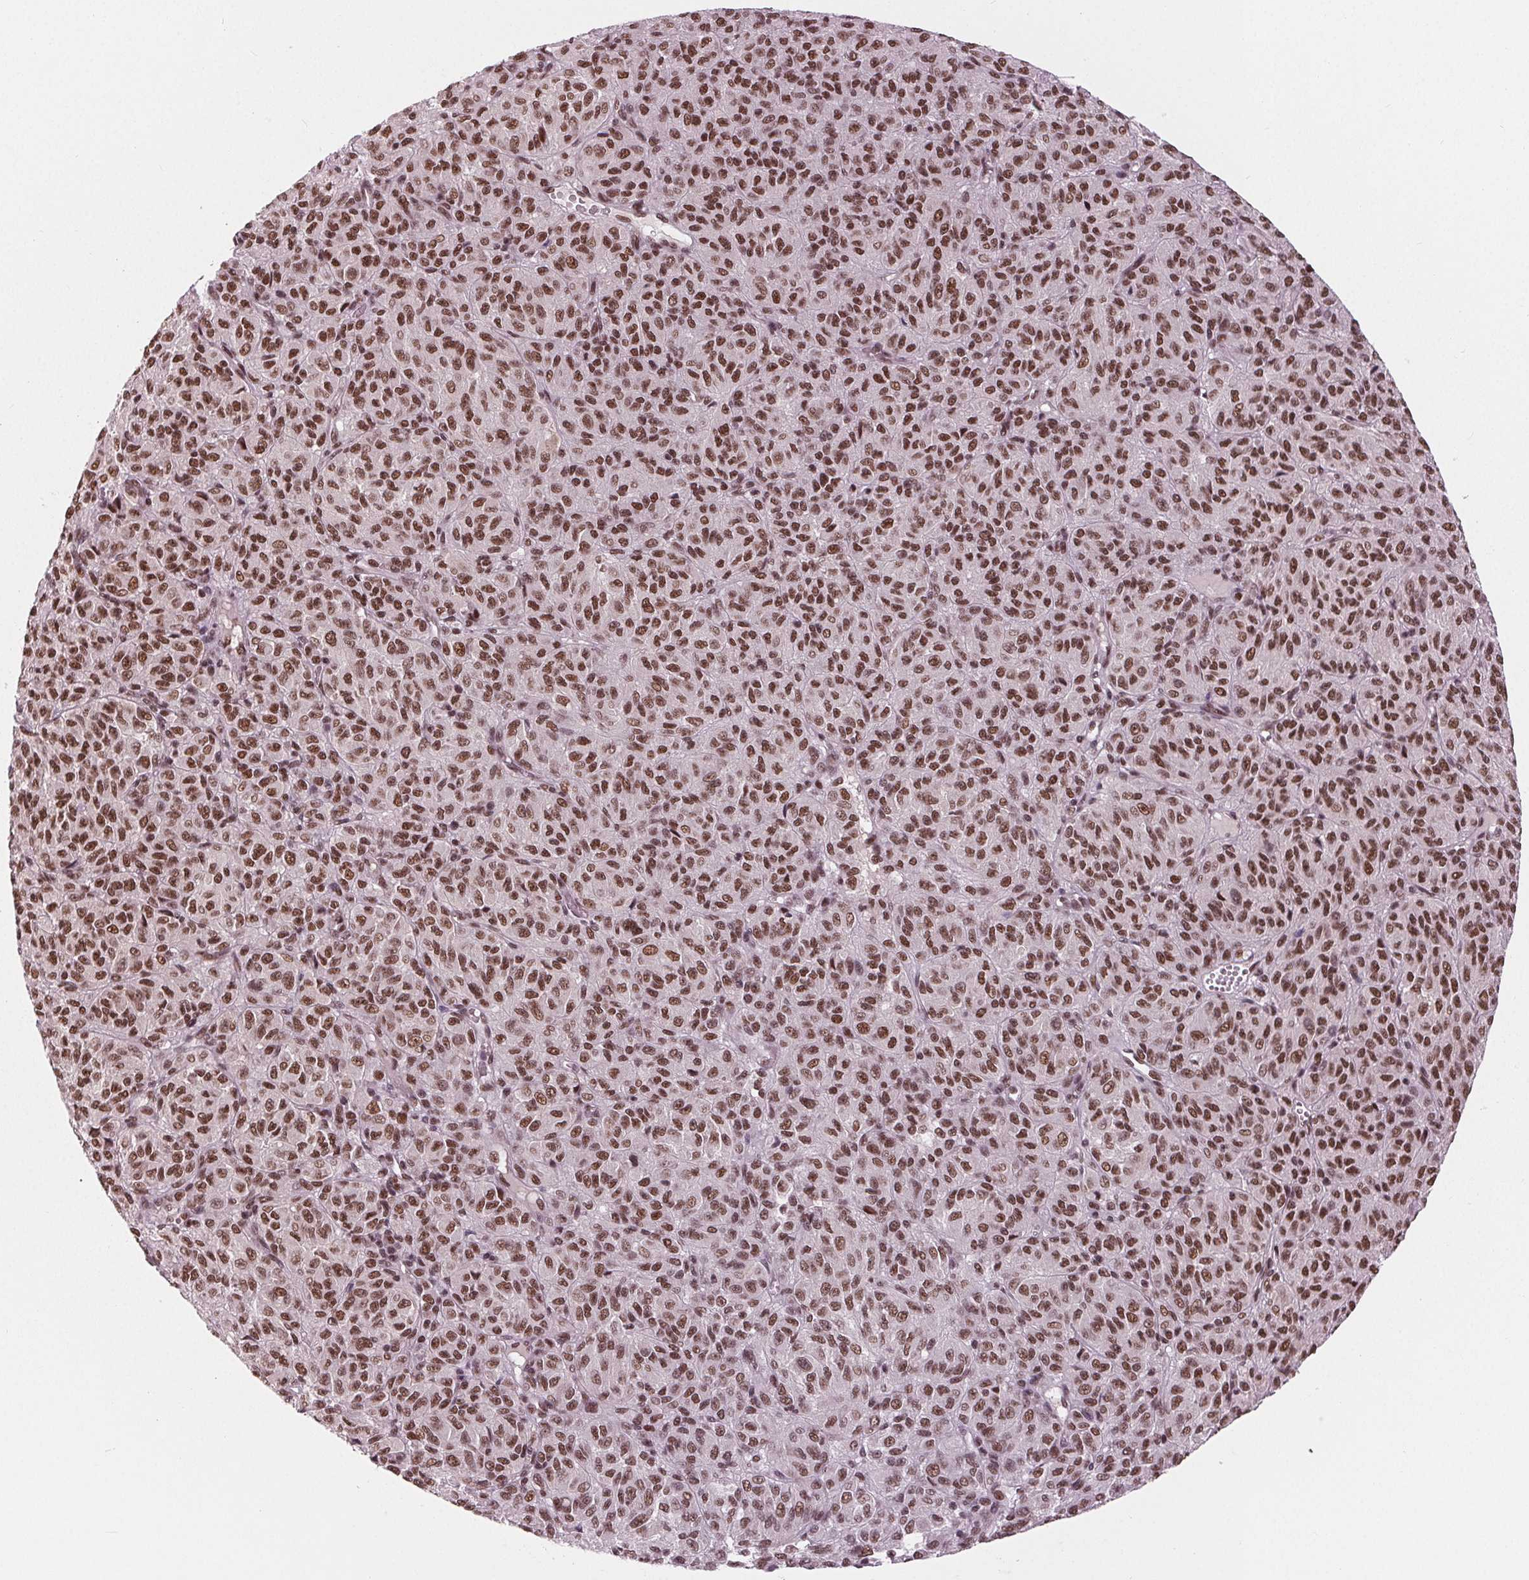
{"staining": {"intensity": "strong", "quantity": ">75%", "location": "nuclear"}, "tissue": "melanoma", "cell_type": "Tumor cells", "image_type": "cancer", "snomed": [{"axis": "morphology", "description": "Malignant melanoma, Metastatic site"}, {"axis": "topography", "description": "Brain"}], "caption": "Approximately >75% of tumor cells in human melanoma reveal strong nuclear protein staining as visualized by brown immunohistochemical staining.", "gene": "LSM2", "patient": {"sex": "female", "age": 56}}